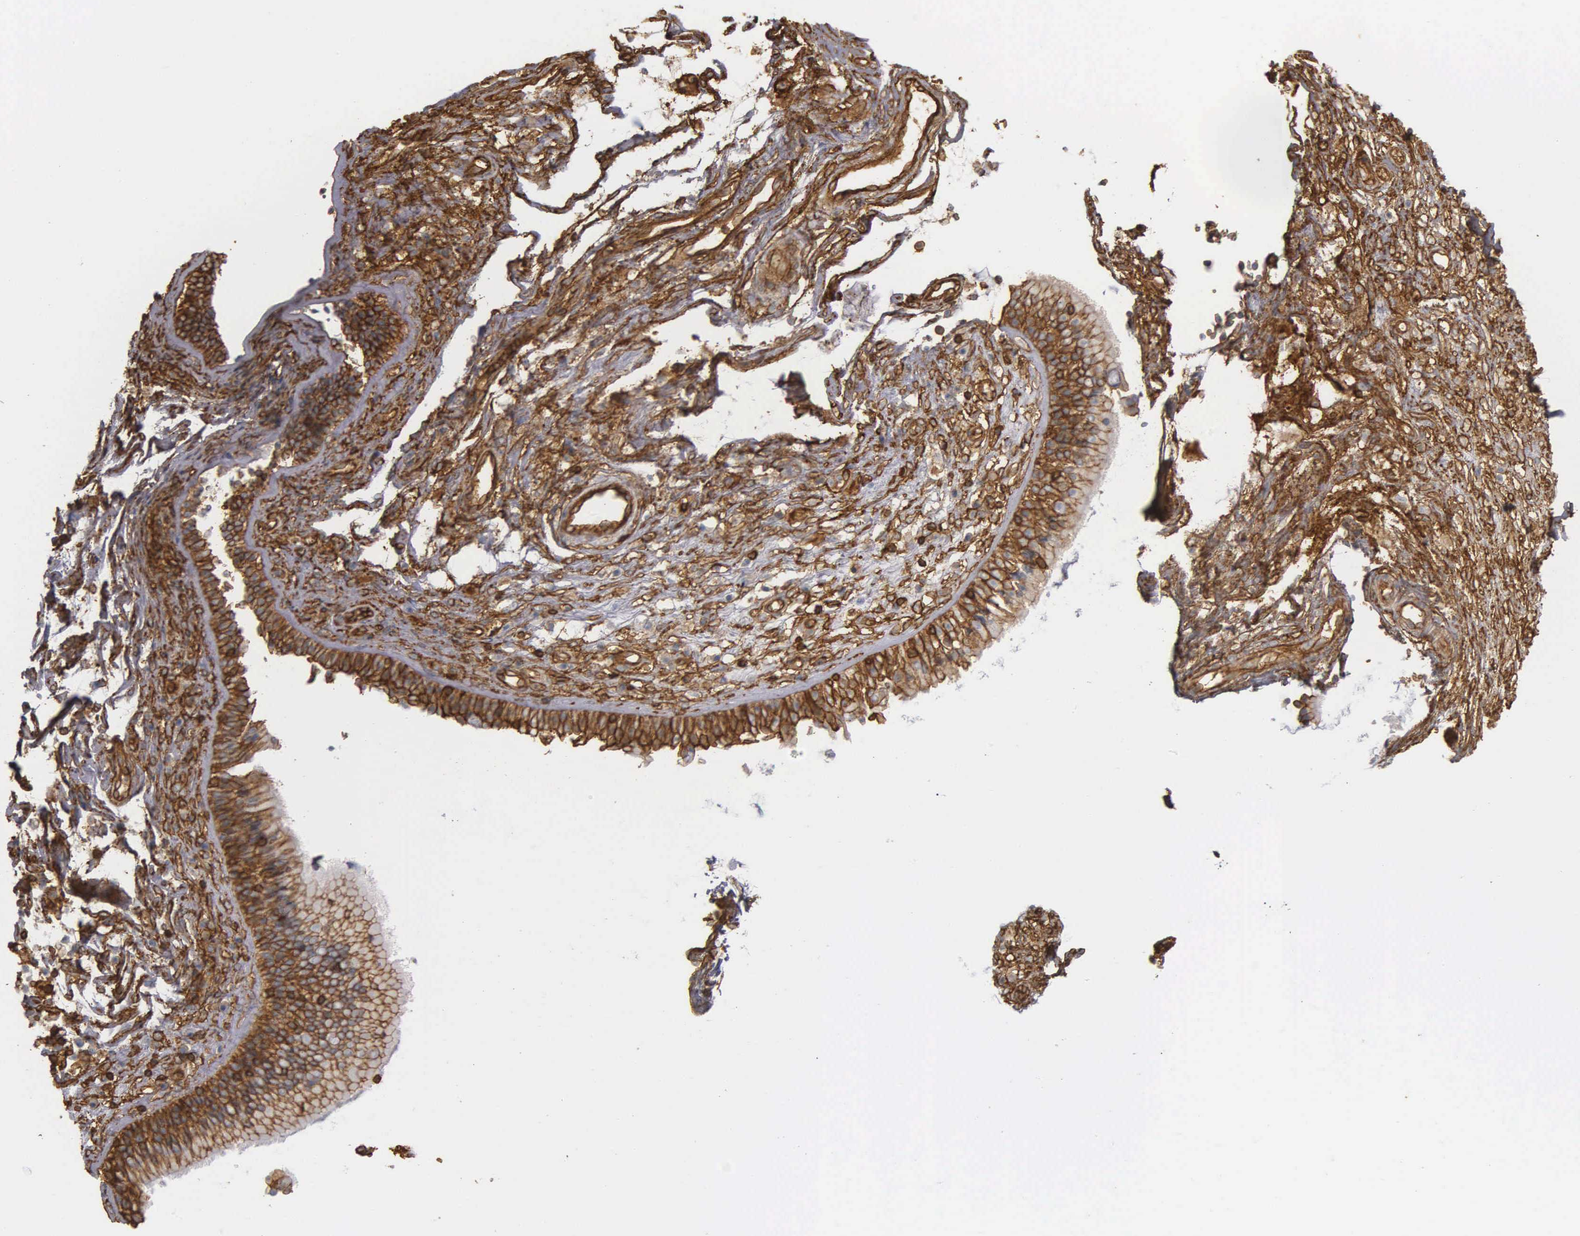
{"staining": {"intensity": "strong", "quantity": ">75%", "location": "cytoplasmic/membranous"}, "tissue": "nasopharynx", "cell_type": "Respiratory epithelial cells", "image_type": "normal", "snomed": [{"axis": "morphology", "description": "Normal tissue, NOS"}, {"axis": "topography", "description": "Nasopharynx"}], "caption": "IHC (DAB (3,3'-diaminobenzidine)) staining of normal nasopharynx reveals strong cytoplasmic/membranous protein positivity in approximately >75% of respiratory epithelial cells.", "gene": "CD99", "patient": {"sex": "male", "age": 63}}